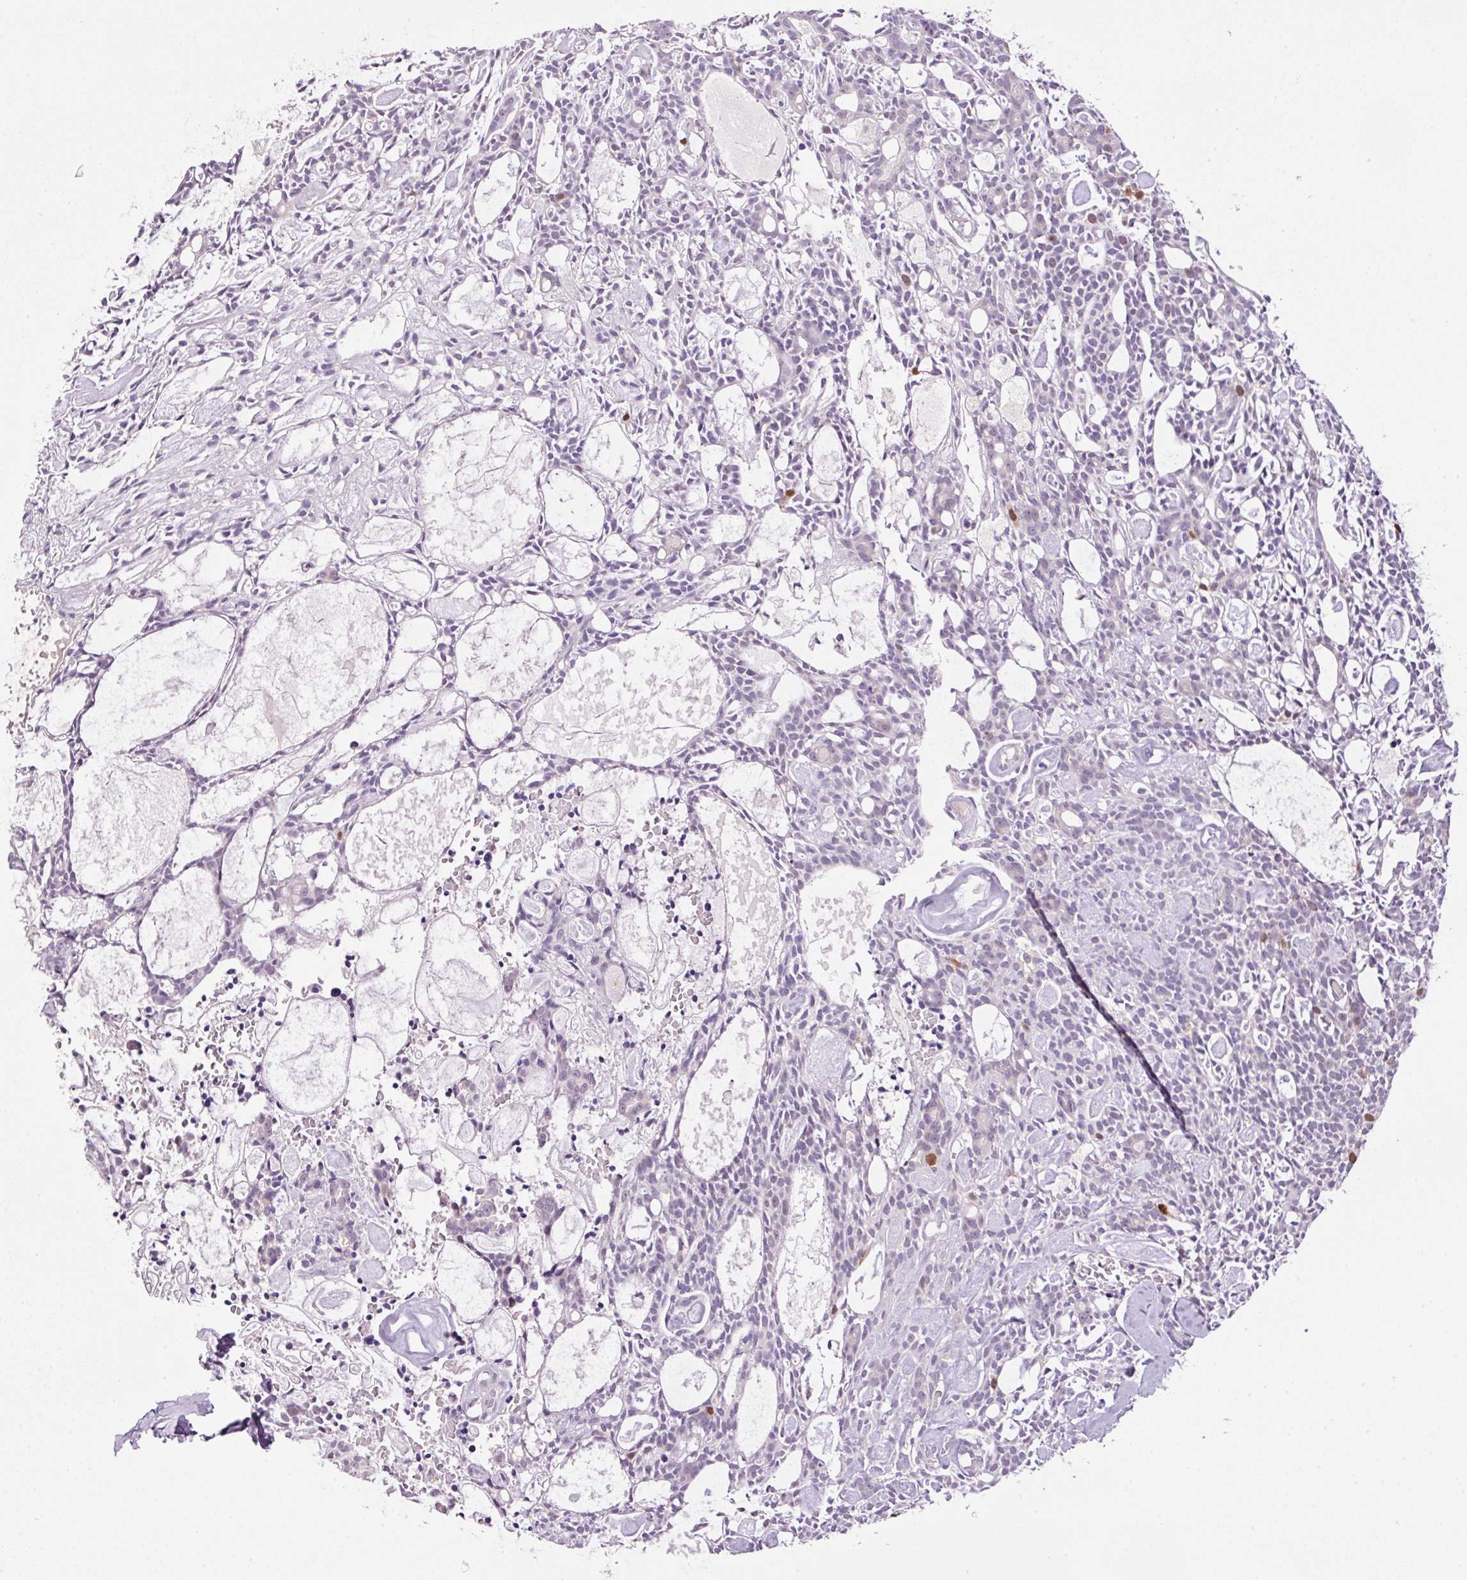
{"staining": {"intensity": "negative", "quantity": "none", "location": "none"}, "tissue": "head and neck cancer", "cell_type": "Tumor cells", "image_type": "cancer", "snomed": [{"axis": "morphology", "description": "Adenocarcinoma, NOS"}, {"axis": "topography", "description": "Salivary gland"}, {"axis": "topography", "description": "Head-Neck"}], "caption": "Head and neck cancer (adenocarcinoma) stained for a protein using immunohistochemistry (IHC) reveals no positivity tumor cells.", "gene": "KPNA2", "patient": {"sex": "male", "age": 55}}